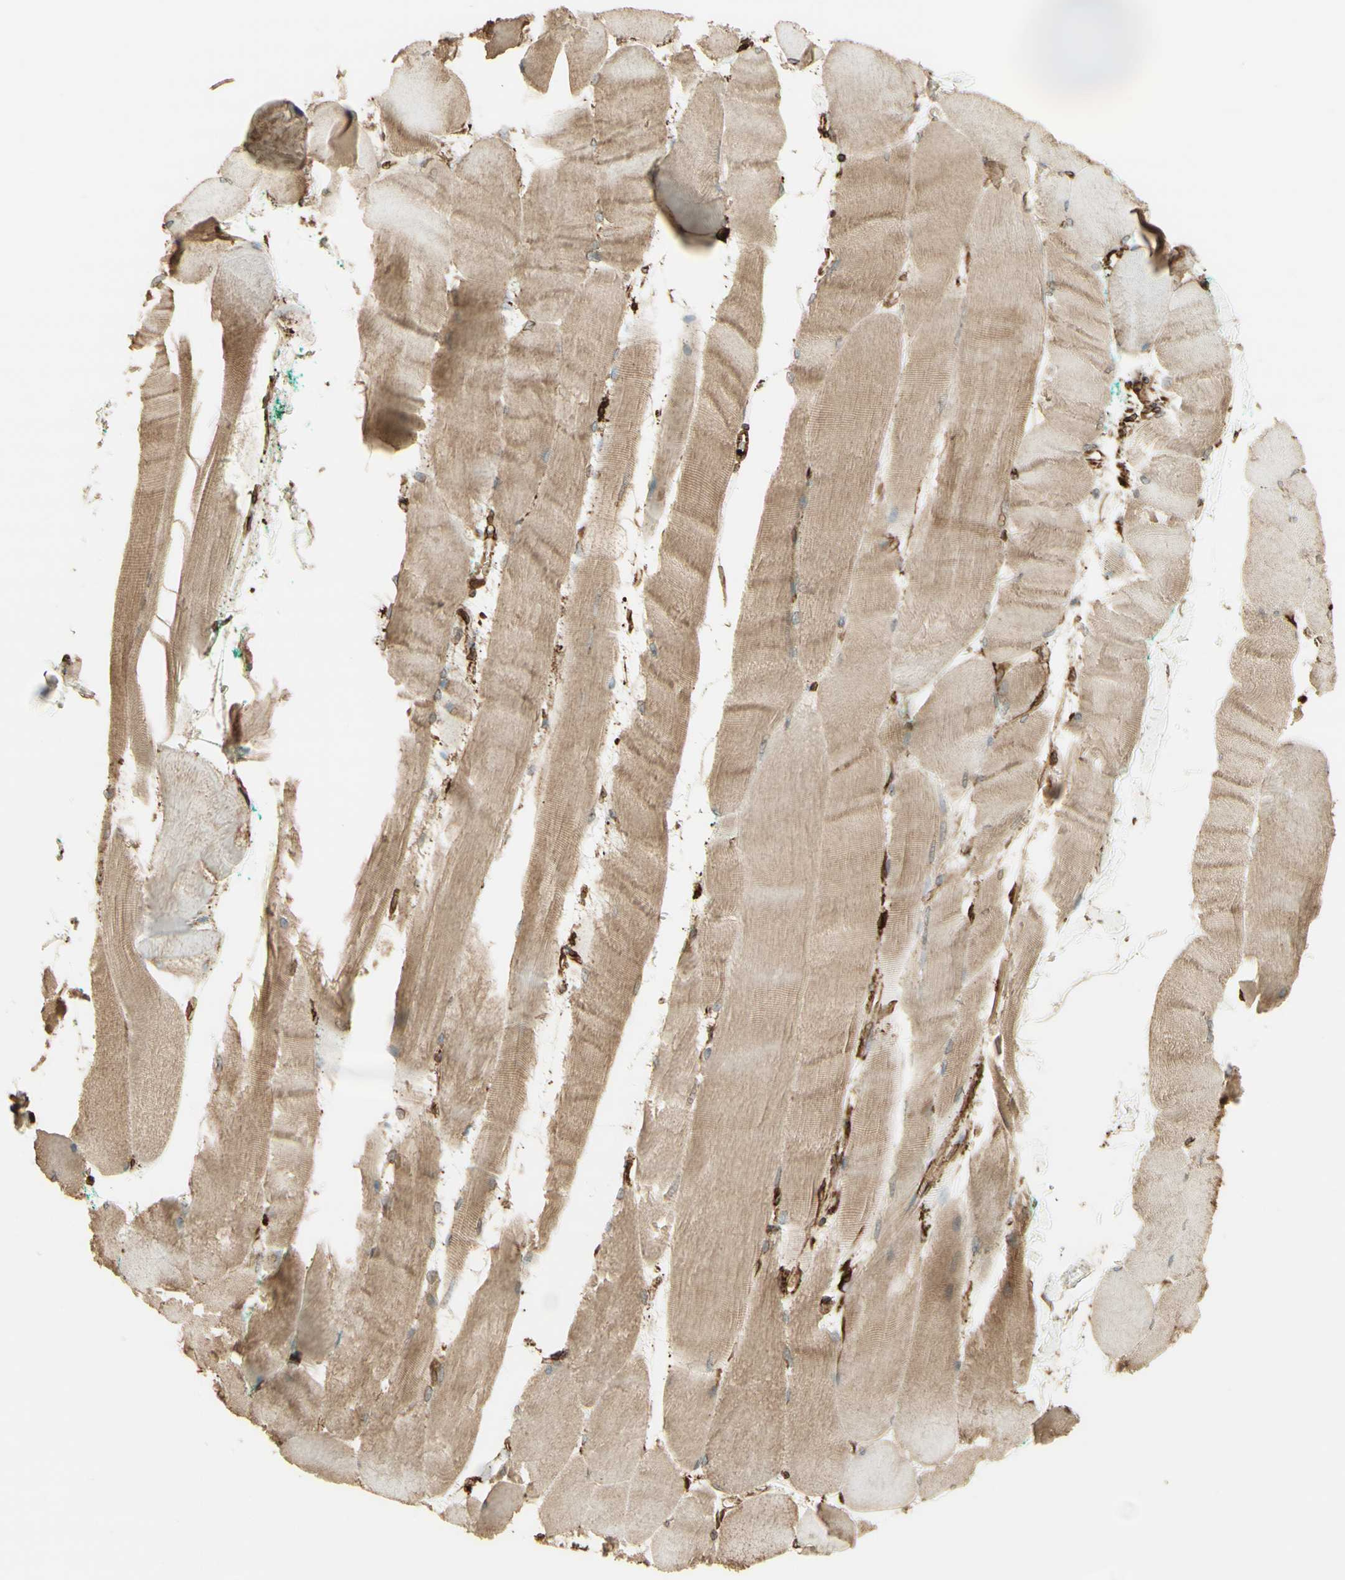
{"staining": {"intensity": "weak", "quantity": ">75%", "location": "cytoplasmic/membranous"}, "tissue": "skeletal muscle", "cell_type": "Myocytes", "image_type": "normal", "snomed": [{"axis": "morphology", "description": "Normal tissue, NOS"}, {"axis": "morphology", "description": "Squamous cell carcinoma, NOS"}, {"axis": "topography", "description": "Skeletal muscle"}], "caption": "Immunohistochemistry image of normal skeletal muscle: human skeletal muscle stained using immunohistochemistry shows low levels of weak protein expression localized specifically in the cytoplasmic/membranous of myocytes, appearing as a cytoplasmic/membranous brown color.", "gene": "CANX", "patient": {"sex": "male", "age": 51}}